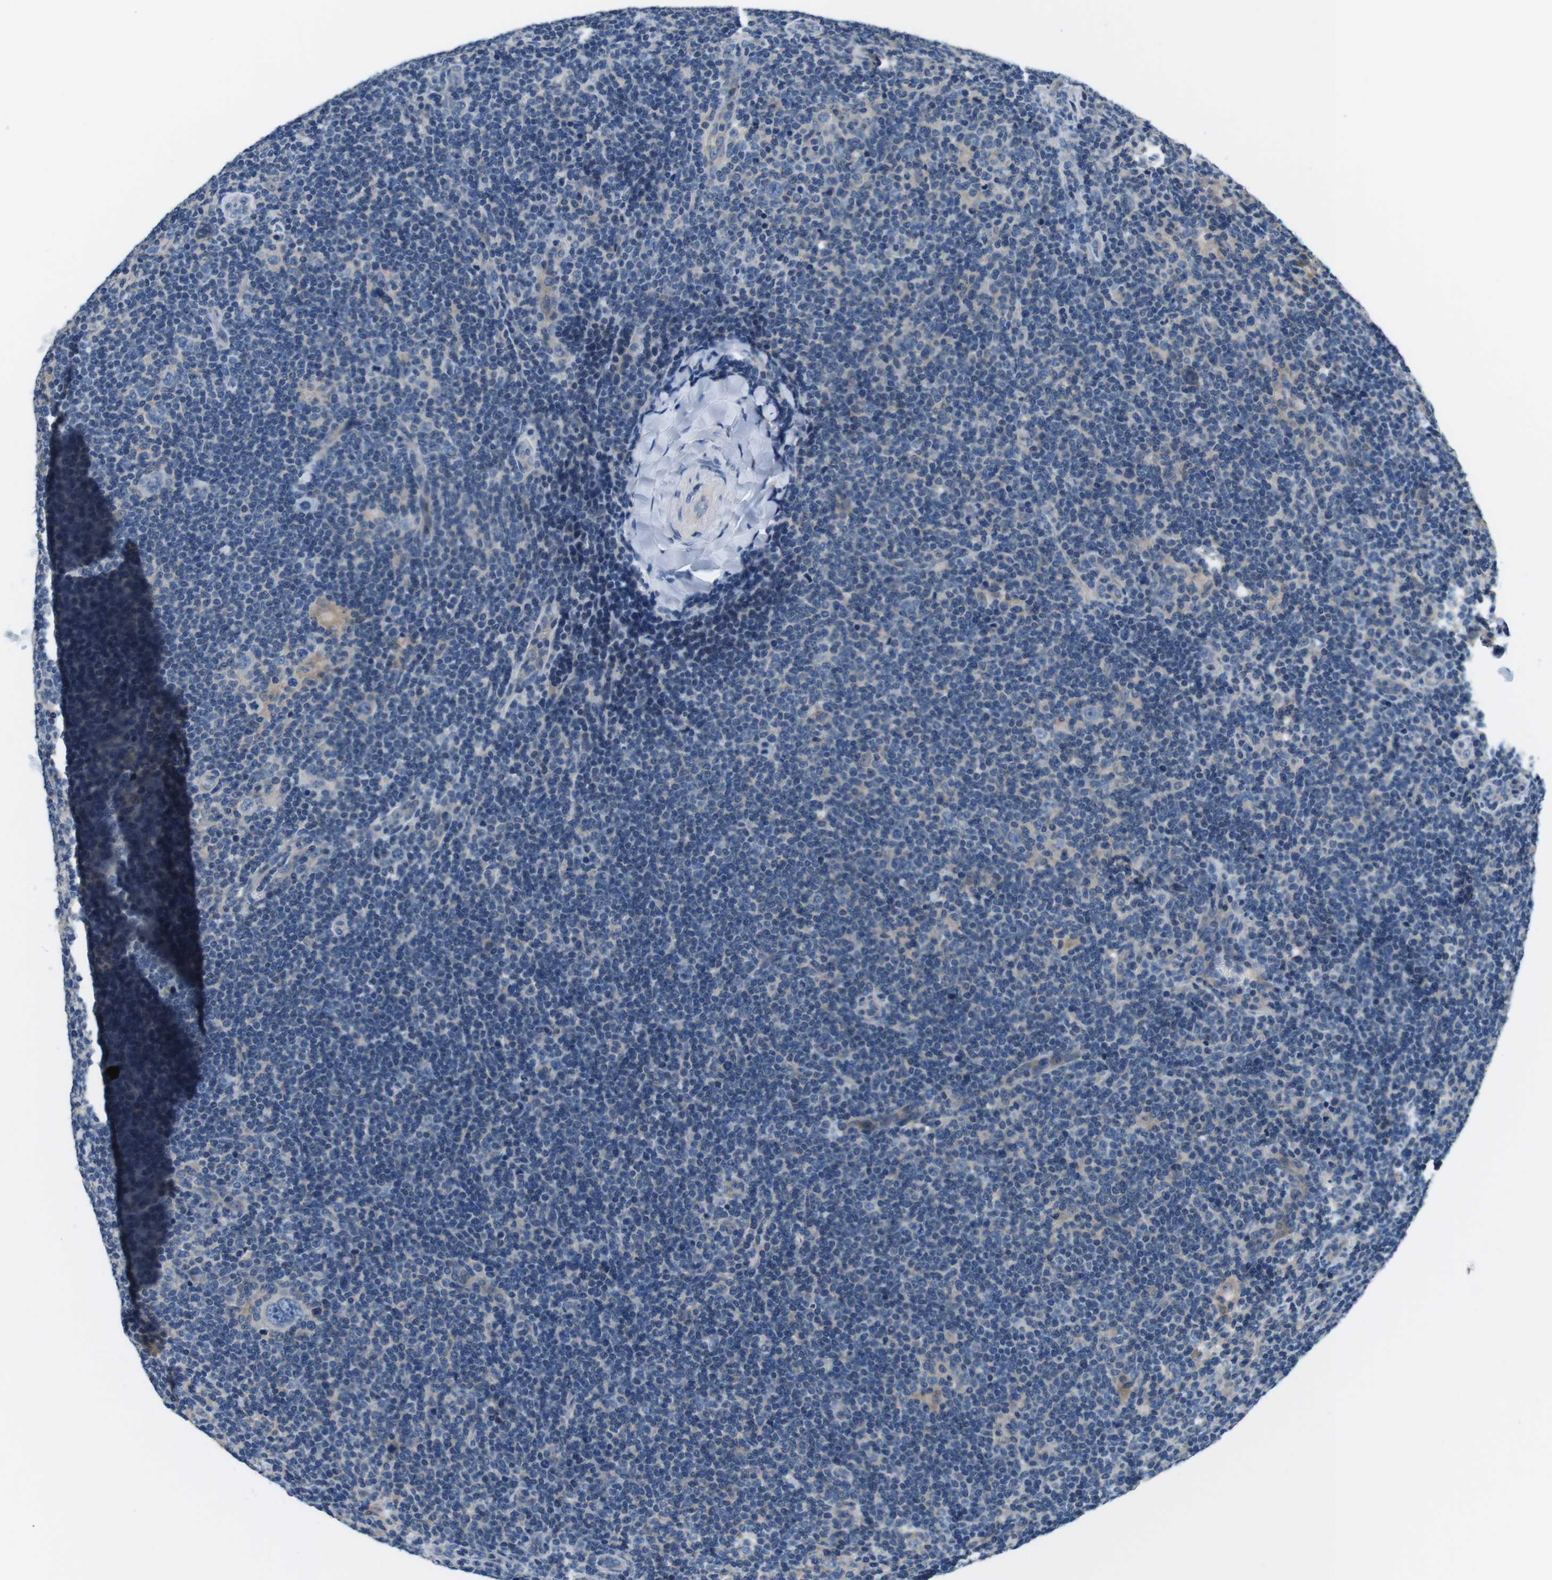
{"staining": {"intensity": "negative", "quantity": "none", "location": "none"}, "tissue": "lymphoma", "cell_type": "Tumor cells", "image_type": "cancer", "snomed": [{"axis": "morphology", "description": "Hodgkin's disease, NOS"}, {"axis": "topography", "description": "Lymph node"}], "caption": "IHC micrograph of human lymphoma stained for a protein (brown), which reveals no staining in tumor cells.", "gene": "DENND4C", "patient": {"sex": "female", "age": 57}}